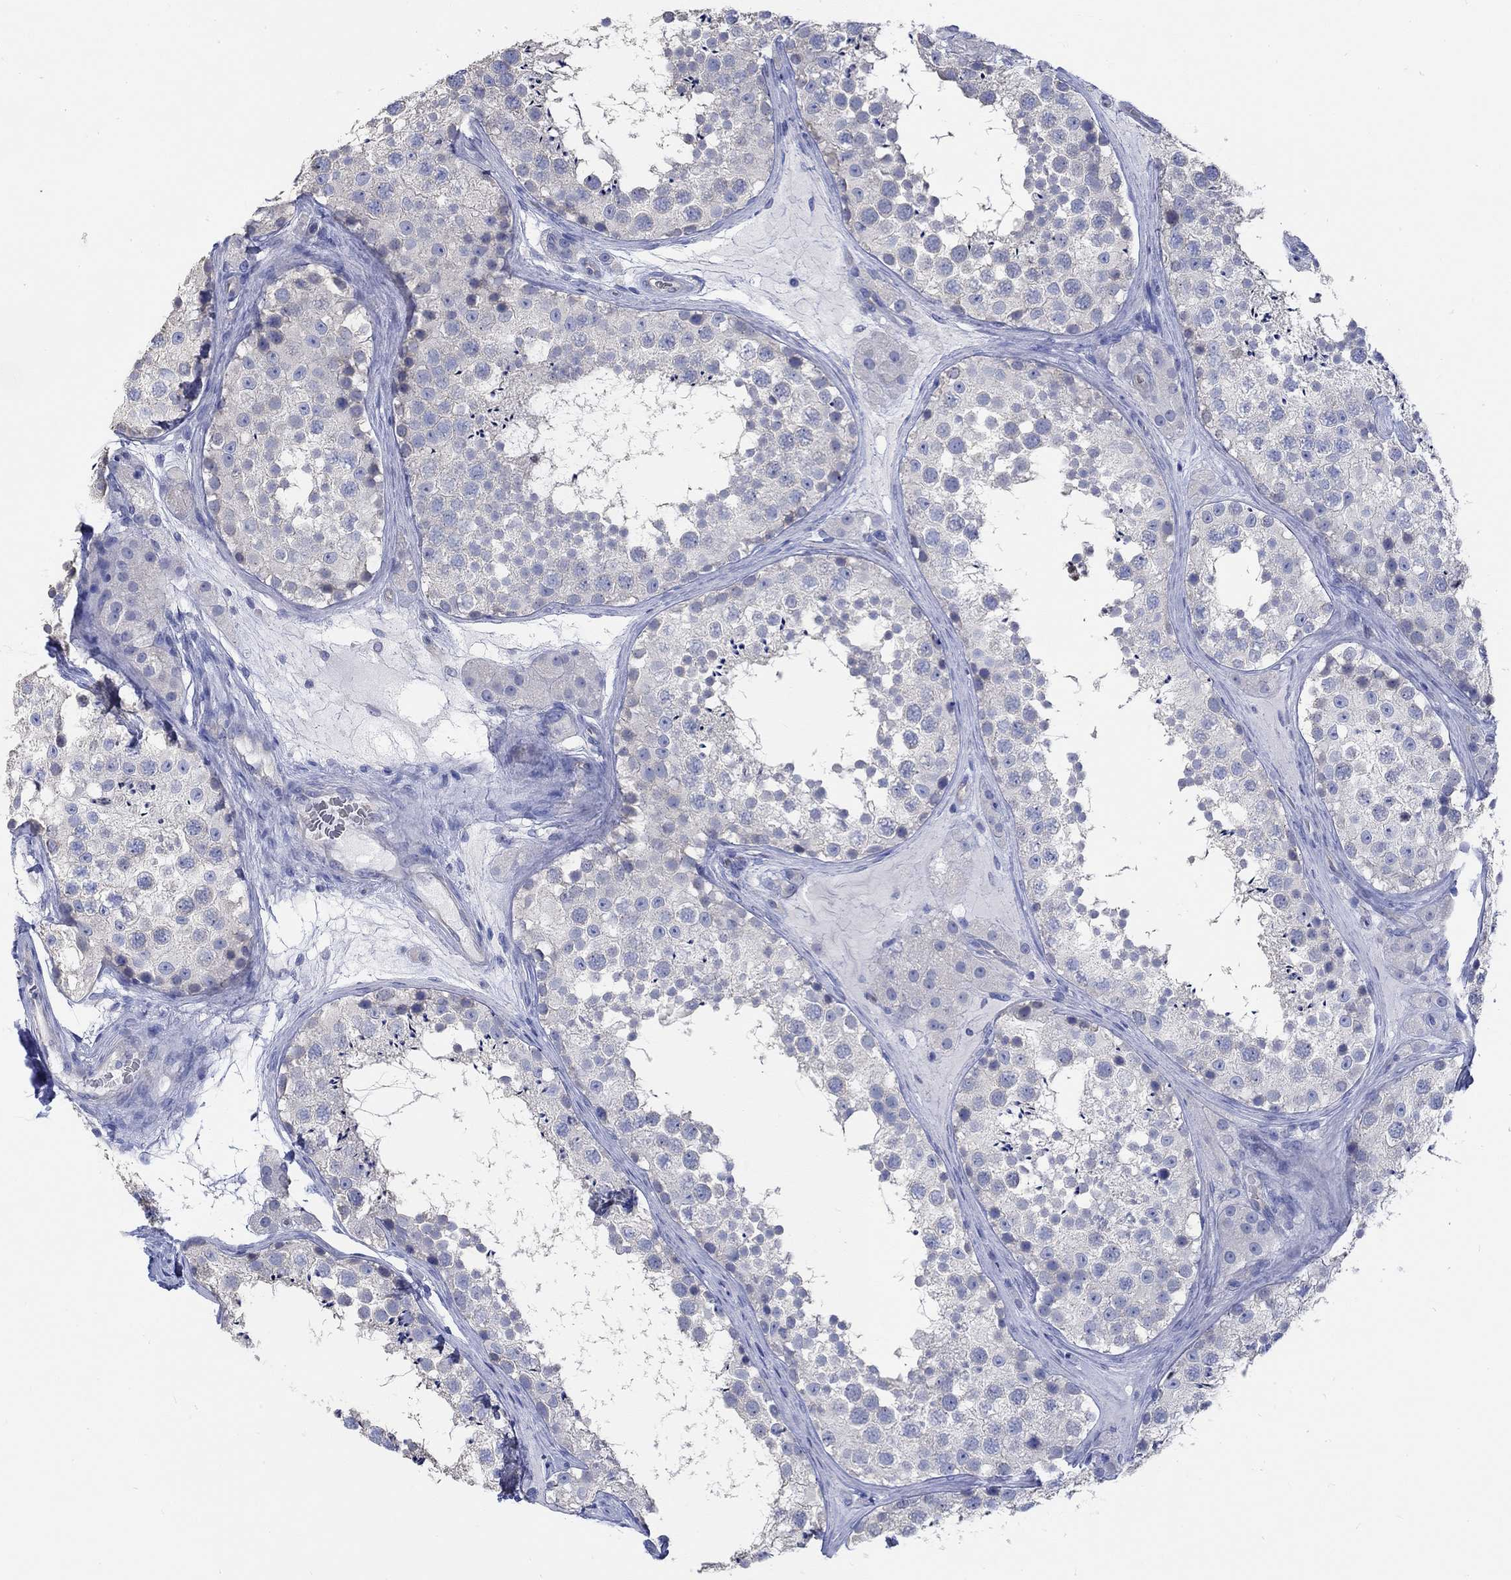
{"staining": {"intensity": "negative", "quantity": "none", "location": "none"}, "tissue": "testis", "cell_type": "Cells in seminiferous ducts", "image_type": "normal", "snomed": [{"axis": "morphology", "description": "Normal tissue, NOS"}, {"axis": "topography", "description": "Testis"}], "caption": "Immunohistochemistry (IHC) photomicrograph of benign testis: human testis stained with DAB exhibits no significant protein positivity in cells in seminiferous ducts. The staining is performed using DAB brown chromogen with nuclei counter-stained in using hematoxylin.", "gene": "KCNA1", "patient": {"sex": "male", "age": 41}}